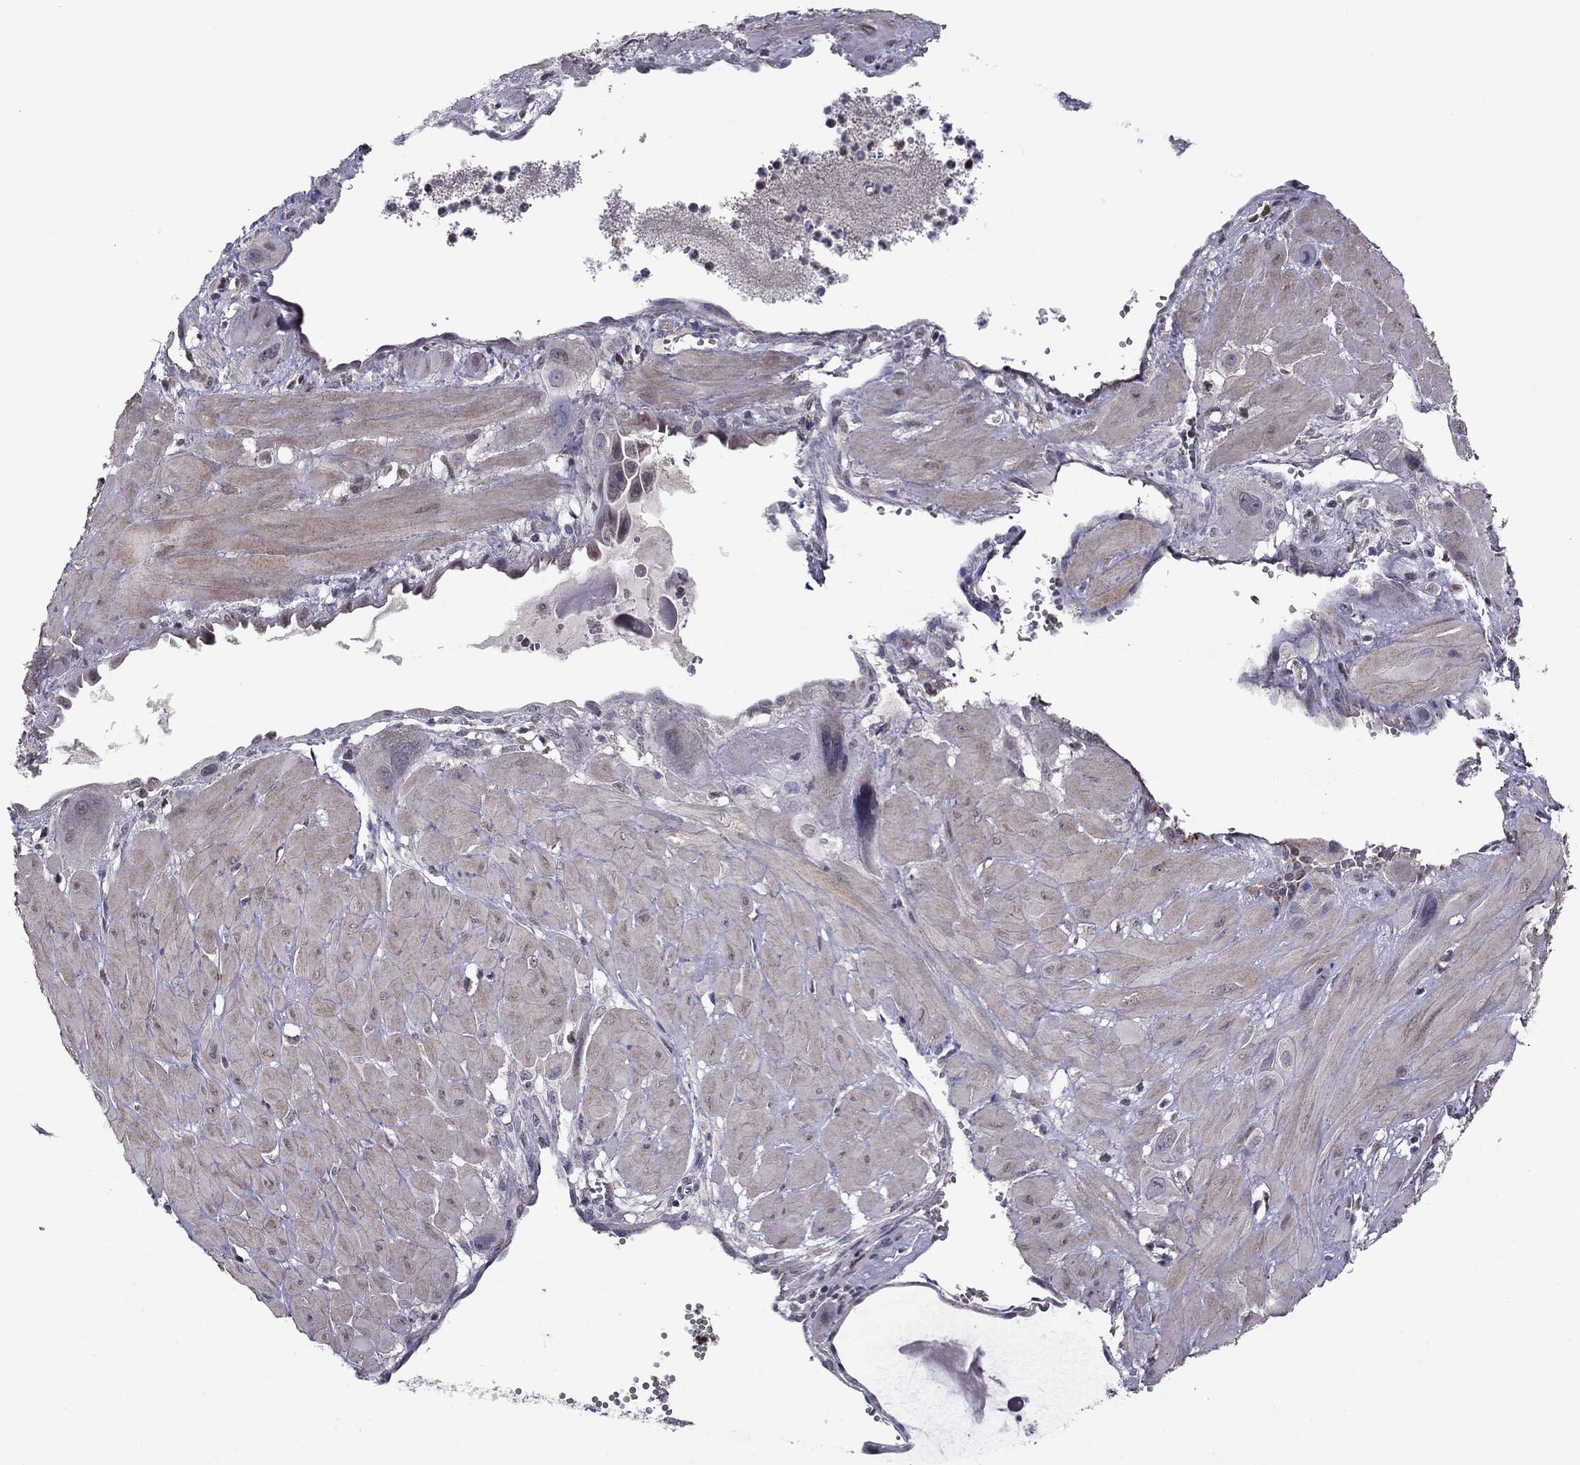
{"staining": {"intensity": "negative", "quantity": "none", "location": "none"}, "tissue": "cervical cancer", "cell_type": "Tumor cells", "image_type": "cancer", "snomed": [{"axis": "morphology", "description": "Squamous cell carcinoma, NOS"}, {"axis": "topography", "description": "Cervix"}], "caption": "DAB immunohistochemical staining of cervical cancer shows no significant staining in tumor cells.", "gene": "HCN1", "patient": {"sex": "female", "age": 34}}